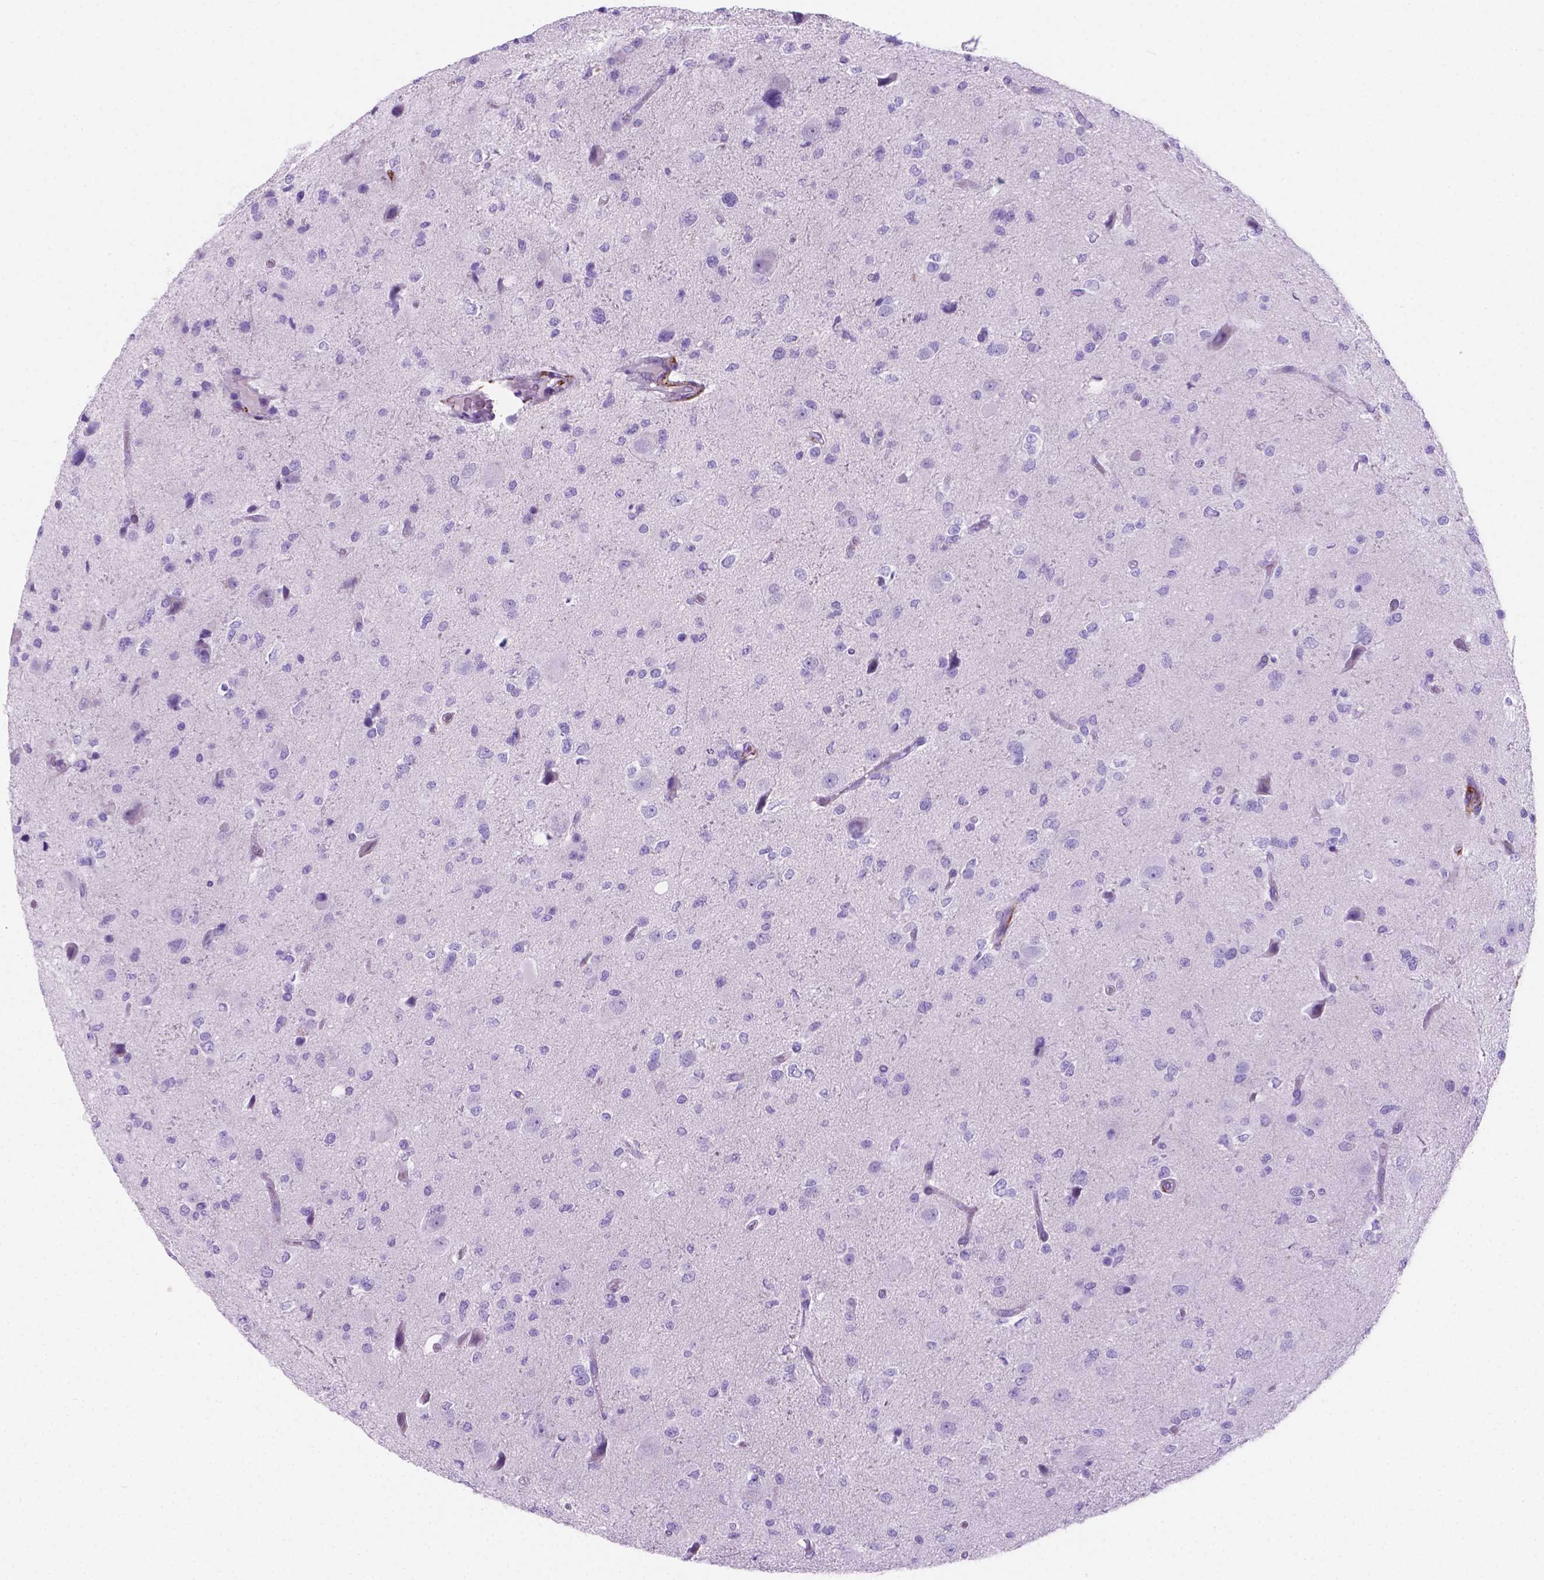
{"staining": {"intensity": "negative", "quantity": "none", "location": "none"}, "tissue": "glioma", "cell_type": "Tumor cells", "image_type": "cancer", "snomed": [{"axis": "morphology", "description": "Glioma, malignant, Low grade"}, {"axis": "topography", "description": "Brain"}], "caption": "DAB immunohistochemical staining of human malignant glioma (low-grade) reveals no significant staining in tumor cells.", "gene": "MACF1", "patient": {"sex": "female", "age": 32}}